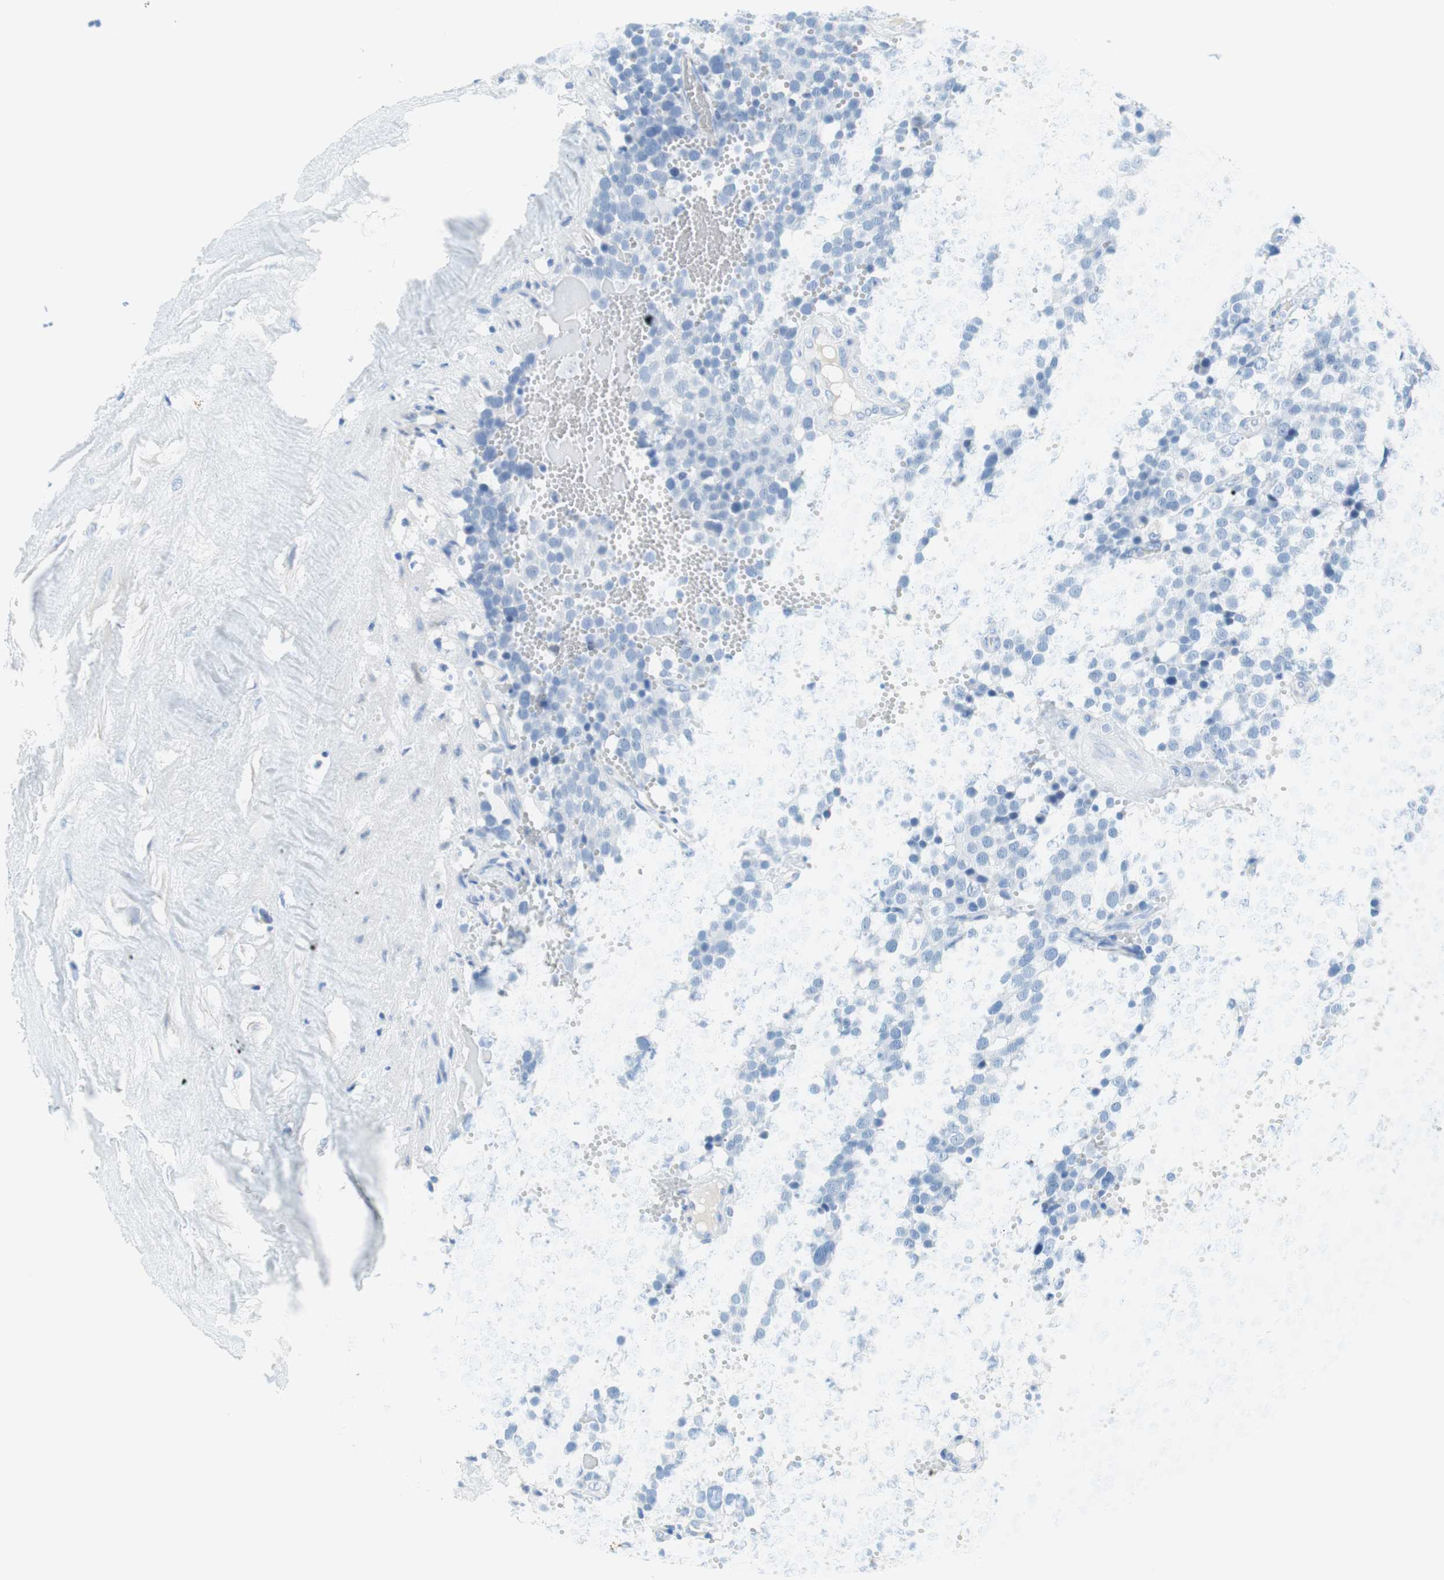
{"staining": {"intensity": "negative", "quantity": "none", "location": "none"}, "tissue": "testis cancer", "cell_type": "Tumor cells", "image_type": "cancer", "snomed": [{"axis": "morphology", "description": "Seminoma, NOS"}, {"axis": "topography", "description": "Testis"}], "caption": "An immunohistochemistry photomicrograph of testis cancer is shown. There is no staining in tumor cells of testis cancer. (DAB (3,3'-diaminobenzidine) IHC visualized using brightfield microscopy, high magnification).", "gene": "MYH1", "patient": {"sex": "male", "age": 71}}